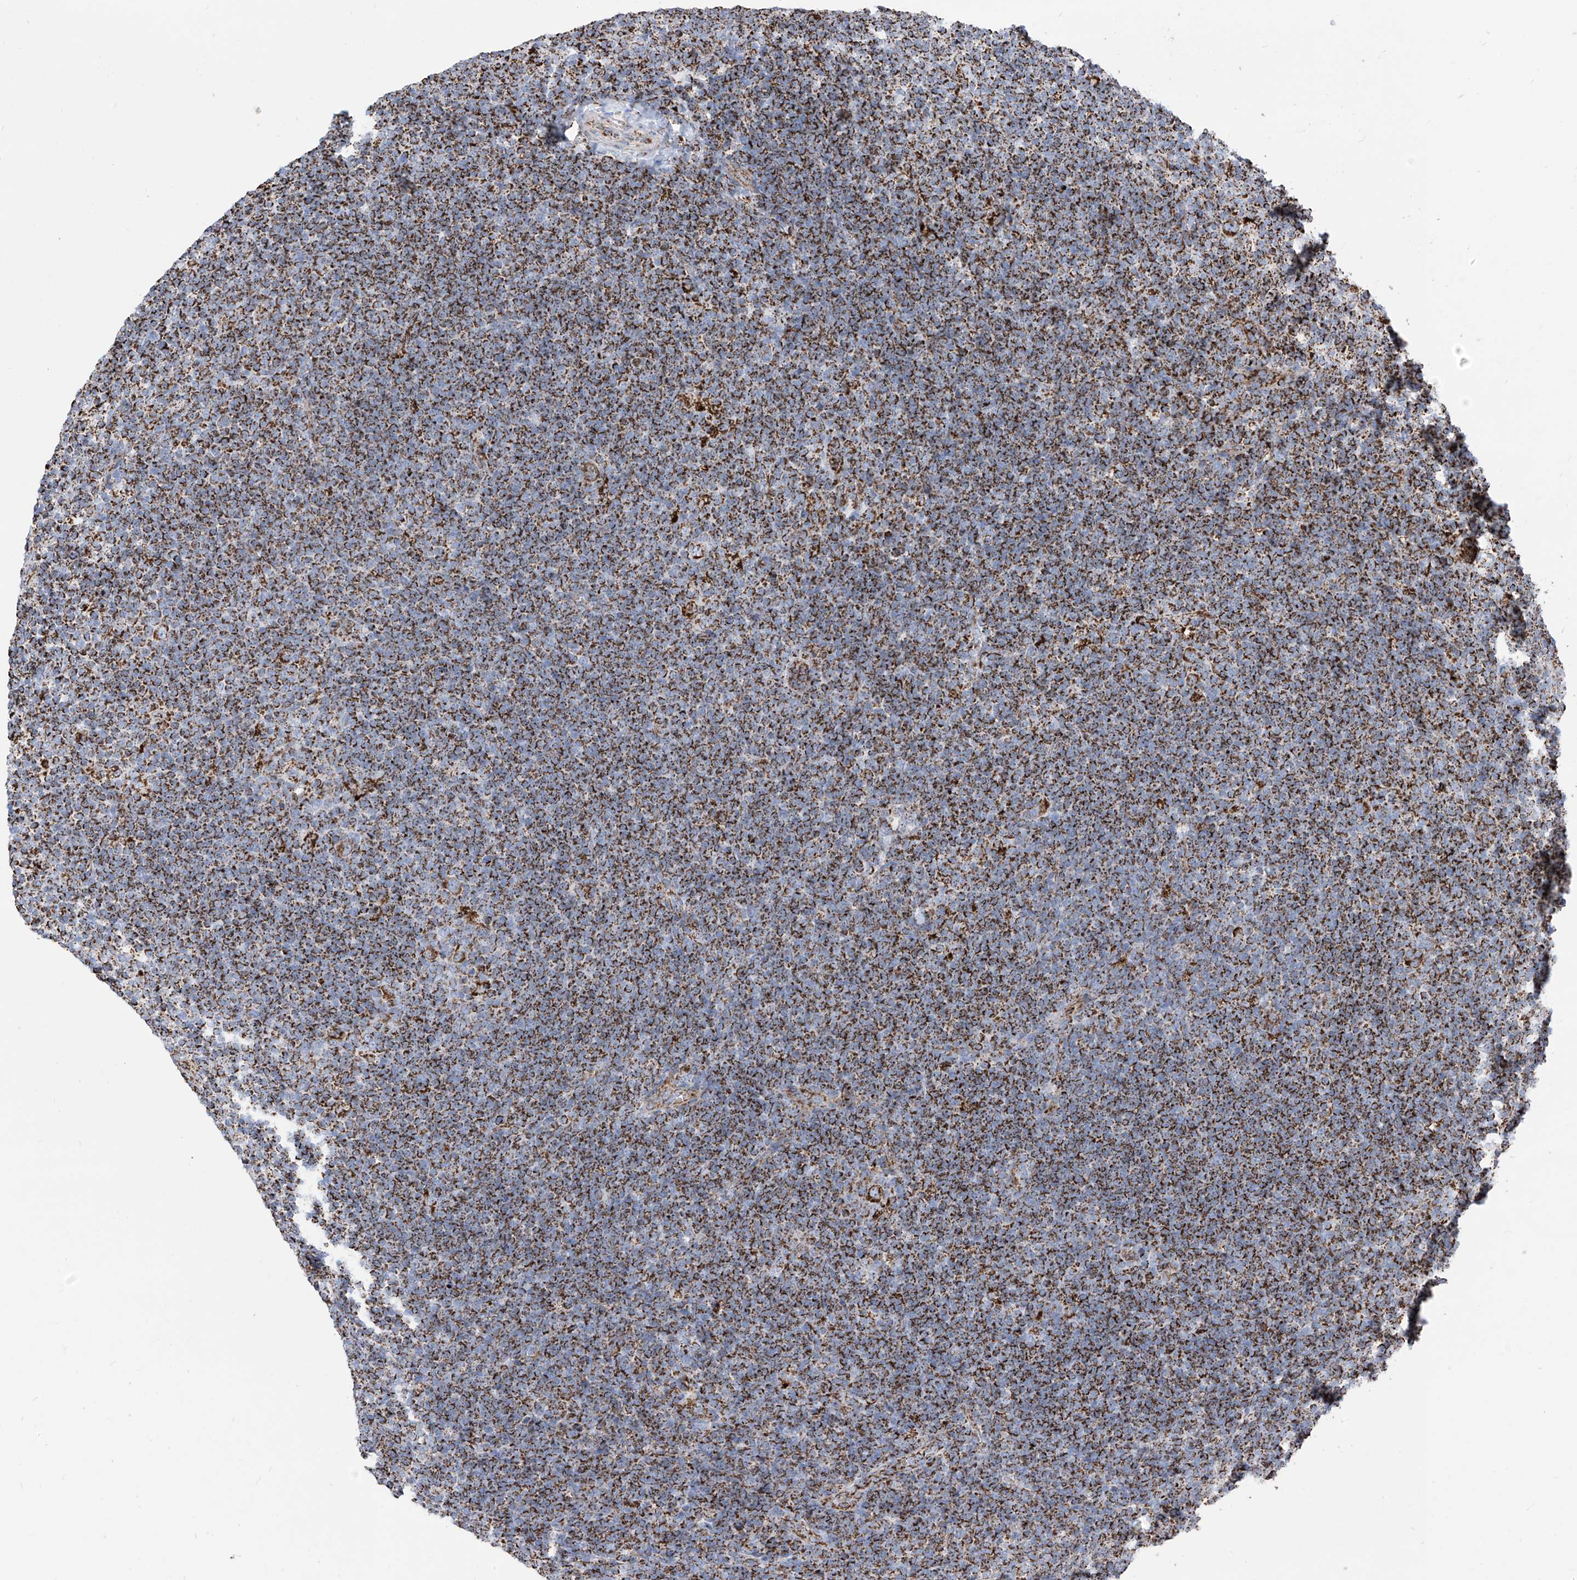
{"staining": {"intensity": "strong", "quantity": ">75%", "location": "cytoplasmic/membranous"}, "tissue": "lymphoma", "cell_type": "Tumor cells", "image_type": "cancer", "snomed": [{"axis": "morphology", "description": "Hodgkin's disease, NOS"}, {"axis": "topography", "description": "Lymph node"}], "caption": "High-magnification brightfield microscopy of Hodgkin's disease stained with DAB (brown) and counterstained with hematoxylin (blue). tumor cells exhibit strong cytoplasmic/membranous expression is present in approximately>75% of cells. The protein is stained brown, and the nuclei are stained in blue (DAB IHC with brightfield microscopy, high magnification).", "gene": "COX5B", "patient": {"sex": "female", "age": 57}}